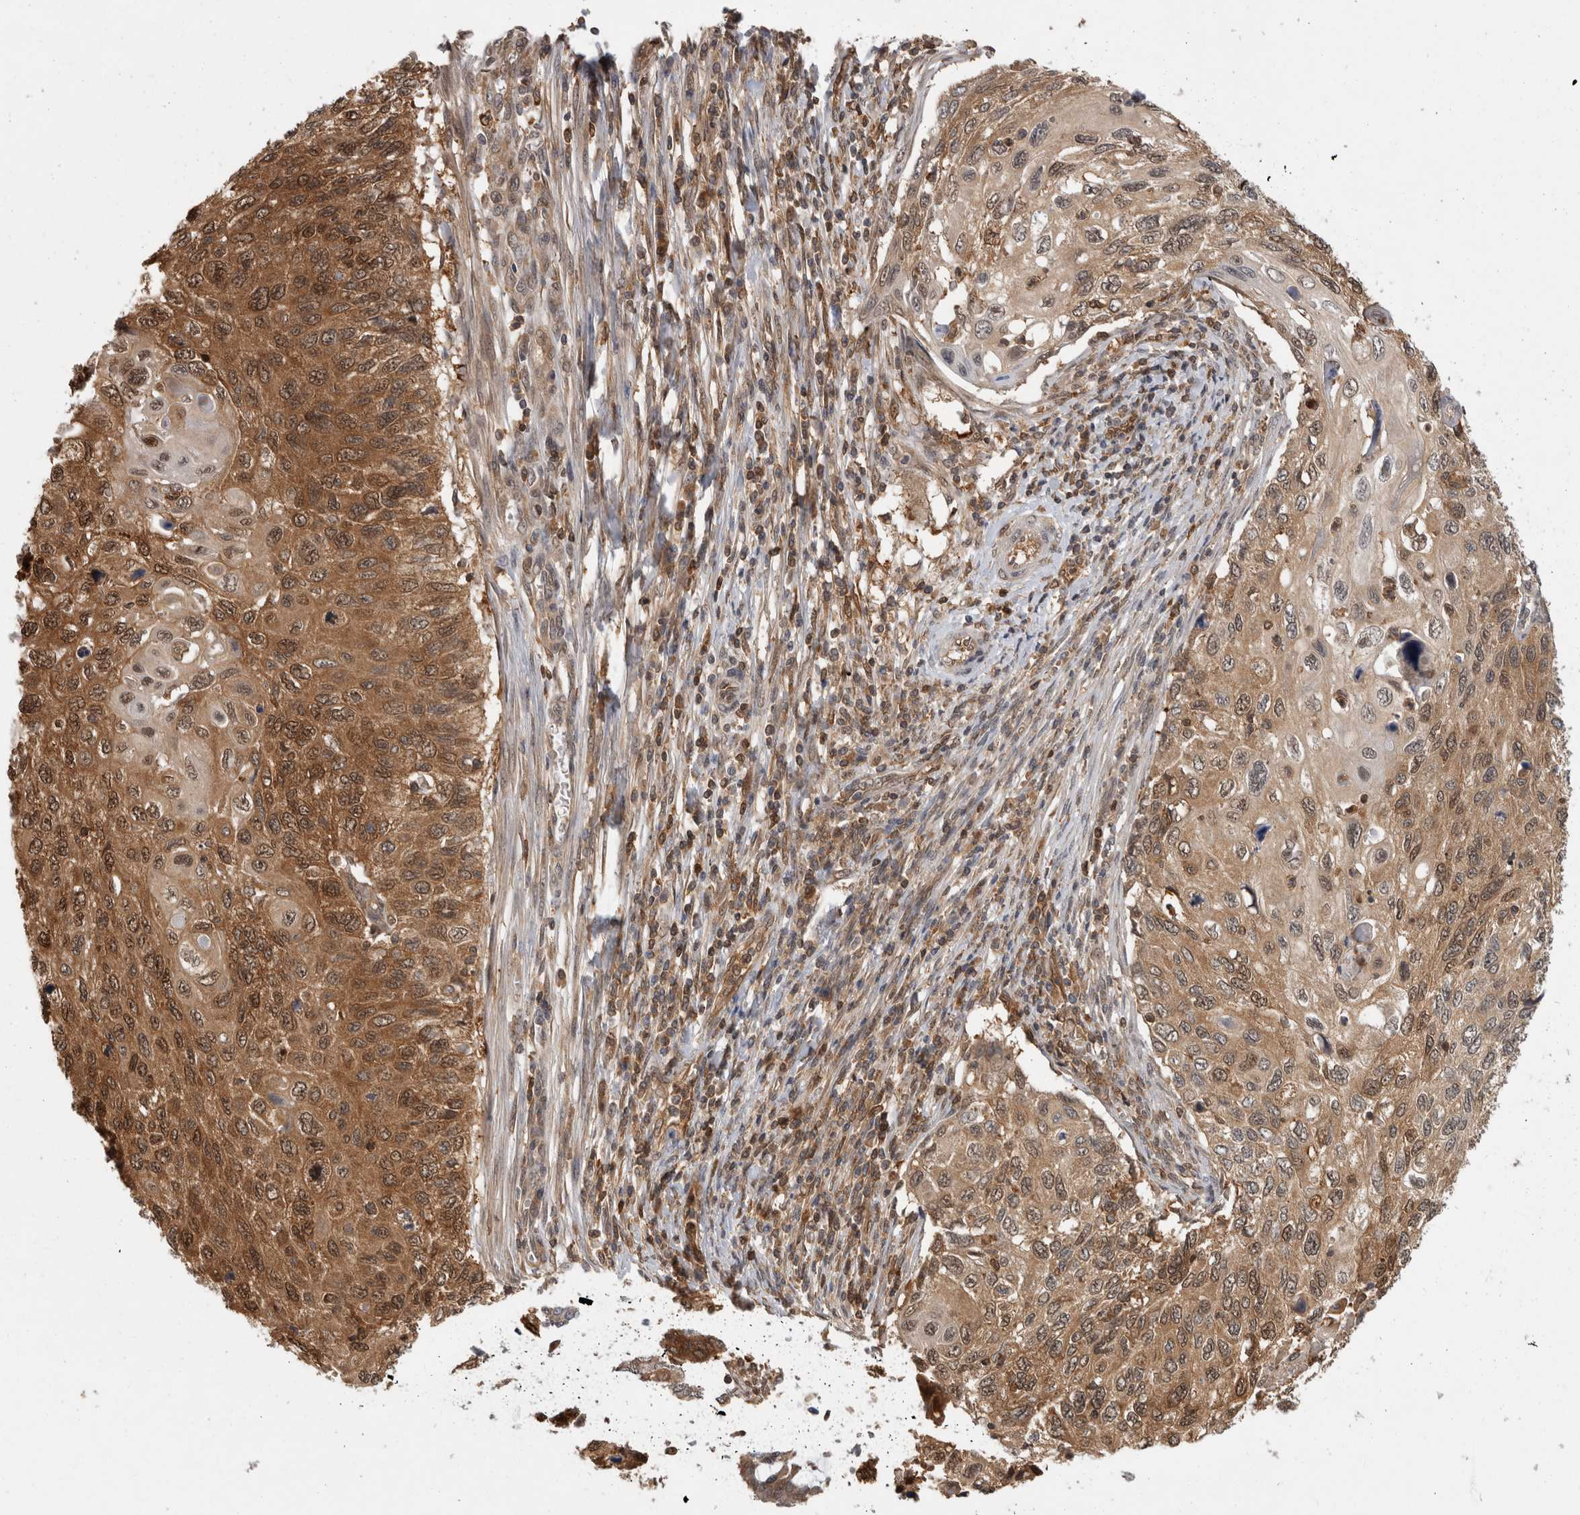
{"staining": {"intensity": "moderate", "quantity": ">75%", "location": "cytoplasmic/membranous,nuclear"}, "tissue": "cervical cancer", "cell_type": "Tumor cells", "image_type": "cancer", "snomed": [{"axis": "morphology", "description": "Squamous cell carcinoma, NOS"}, {"axis": "topography", "description": "Cervix"}], "caption": "Cervical cancer stained for a protein (brown) shows moderate cytoplasmic/membranous and nuclear positive expression in about >75% of tumor cells.", "gene": "ASTN2", "patient": {"sex": "female", "age": 70}}